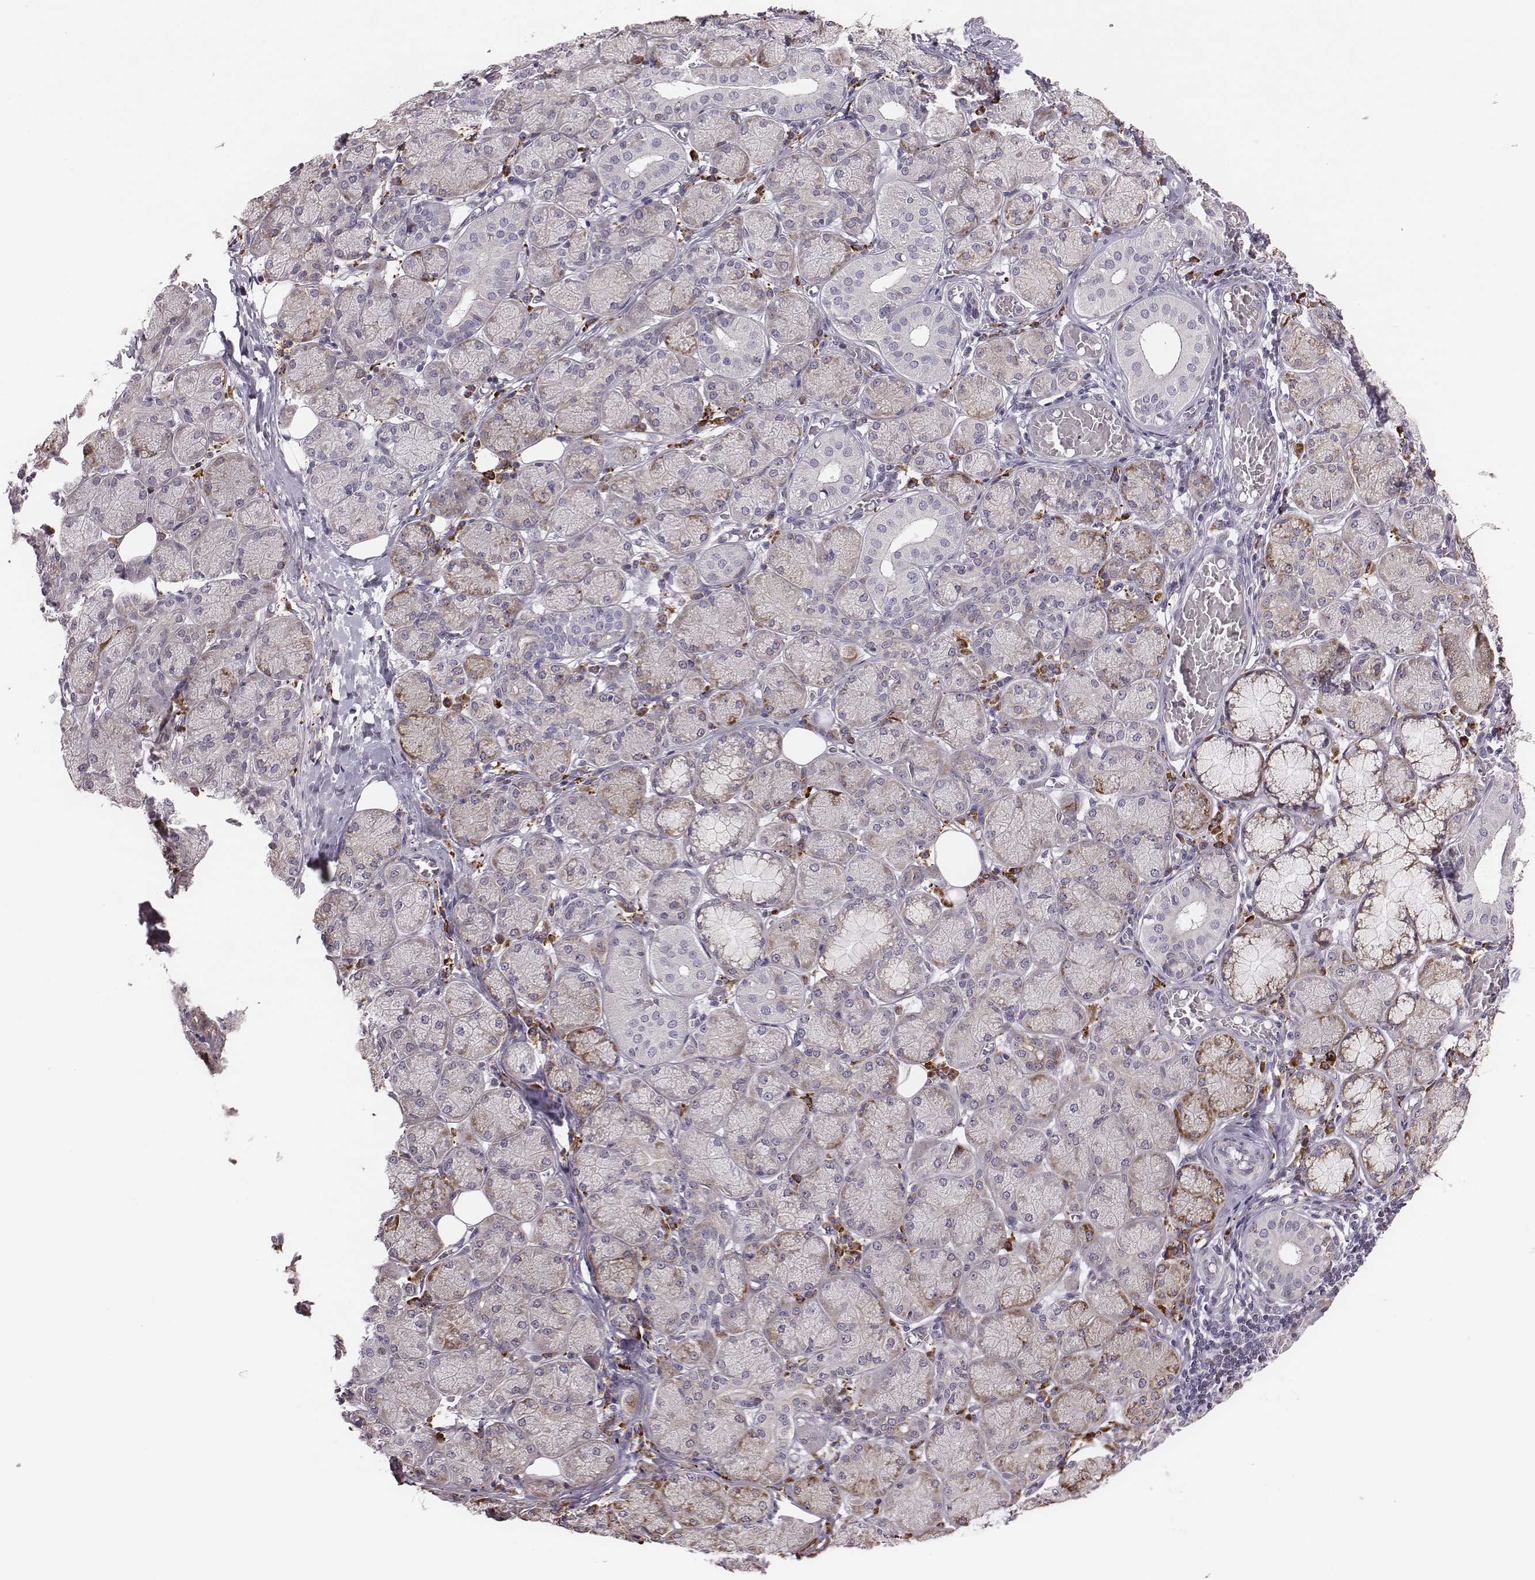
{"staining": {"intensity": "strong", "quantity": "25%-75%", "location": "cytoplasmic/membranous"}, "tissue": "salivary gland", "cell_type": "Glandular cells", "image_type": "normal", "snomed": [{"axis": "morphology", "description": "Normal tissue, NOS"}, {"axis": "topography", "description": "Salivary gland"}, {"axis": "topography", "description": "Peripheral nerve tissue"}], "caption": "Immunohistochemical staining of normal salivary gland displays high levels of strong cytoplasmic/membranous positivity in about 25%-75% of glandular cells.", "gene": "SELENOI", "patient": {"sex": "female", "age": 24}}